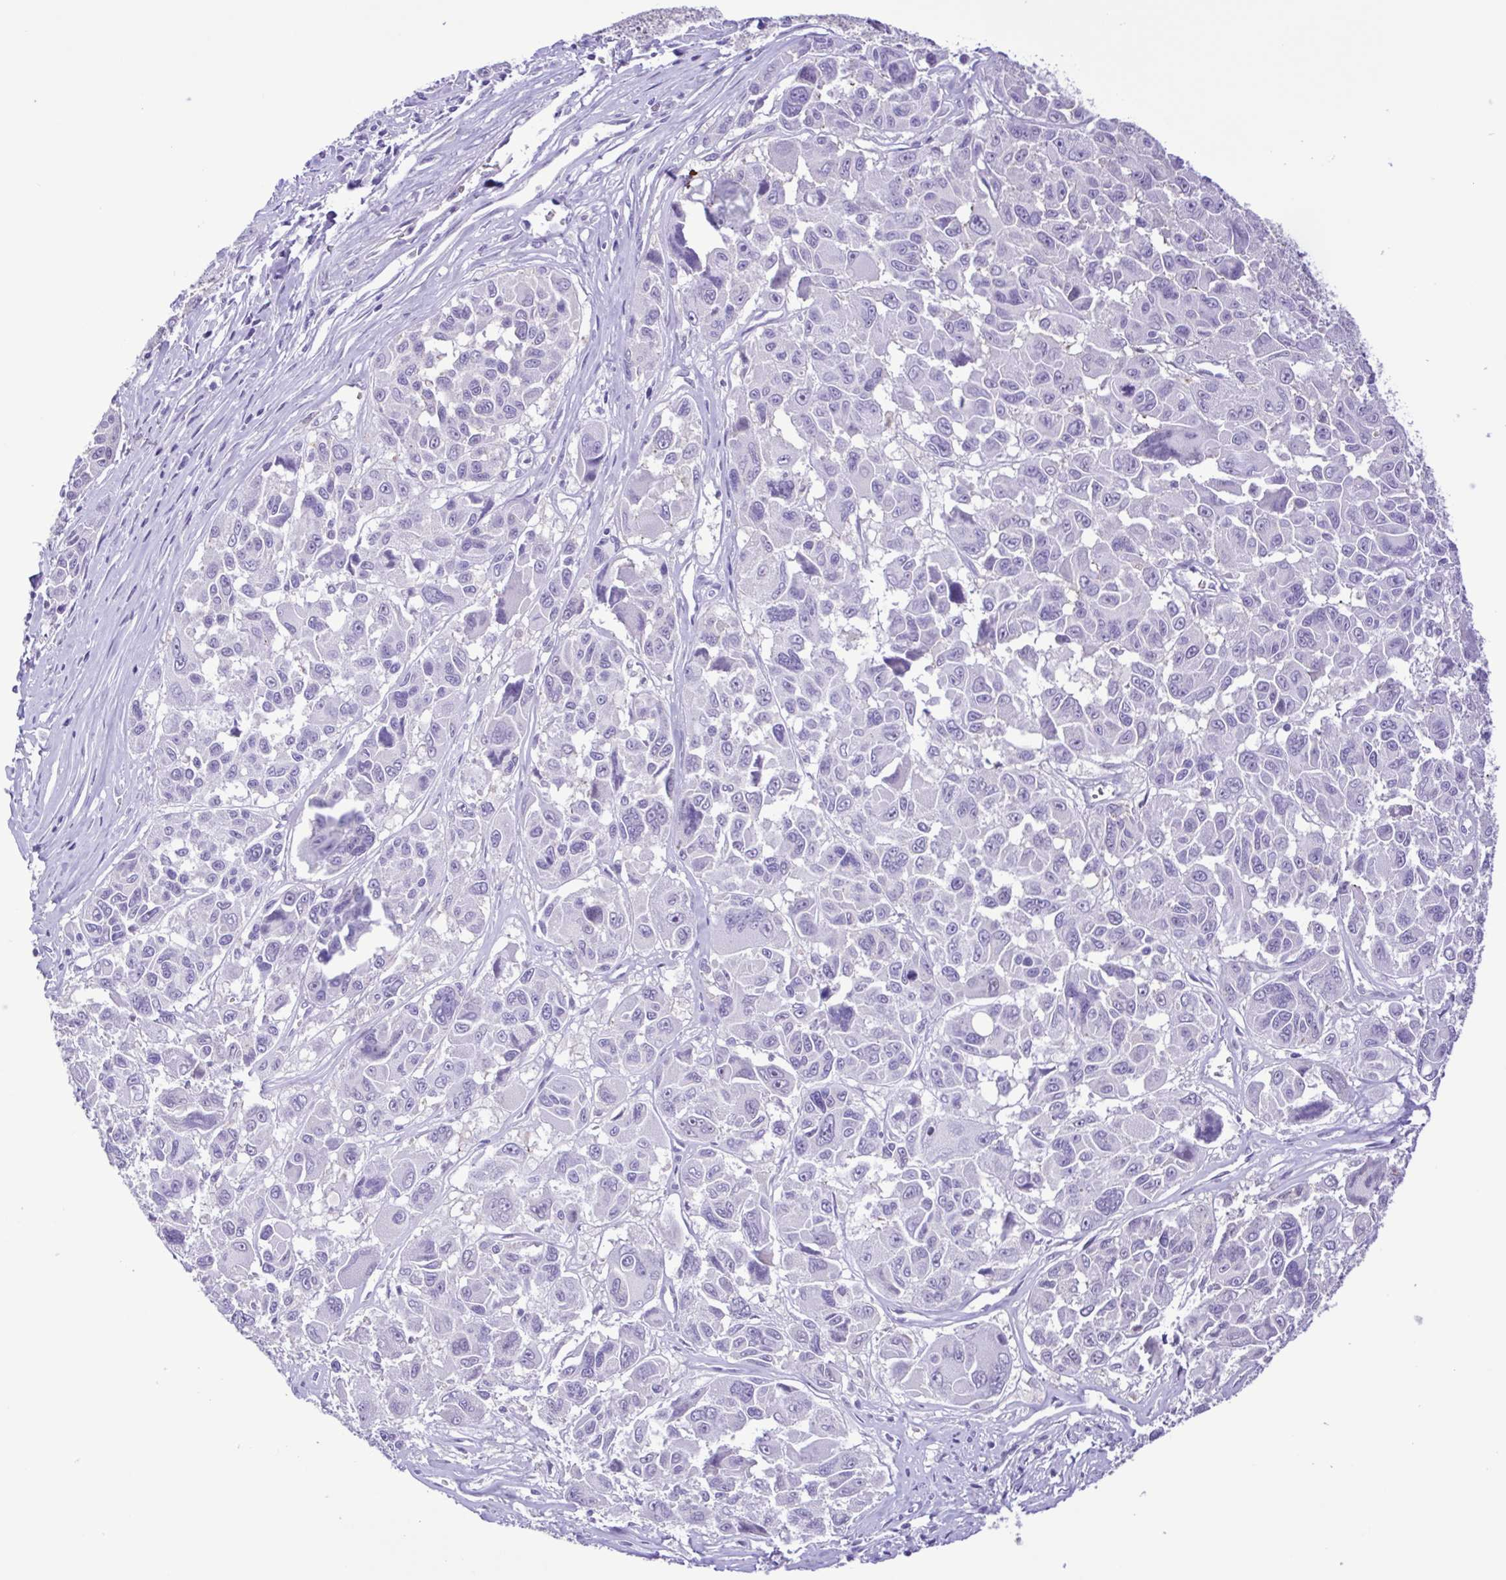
{"staining": {"intensity": "negative", "quantity": "none", "location": "none"}, "tissue": "melanoma", "cell_type": "Tumor cells", "image_type": "cancer", "snomed": [{"axis": "morphology", "description": "Malignant melanoma, NOS"}, {"axis": "topography", "description": "Skin"}], "caption": "IHC image of neoplastic tissue: human melanoma stained with DAB demonstrates no significant protein positivity in tumor cells.", "gene": "CYP17A1", "patient": {"sex": "female", "age": 66}}